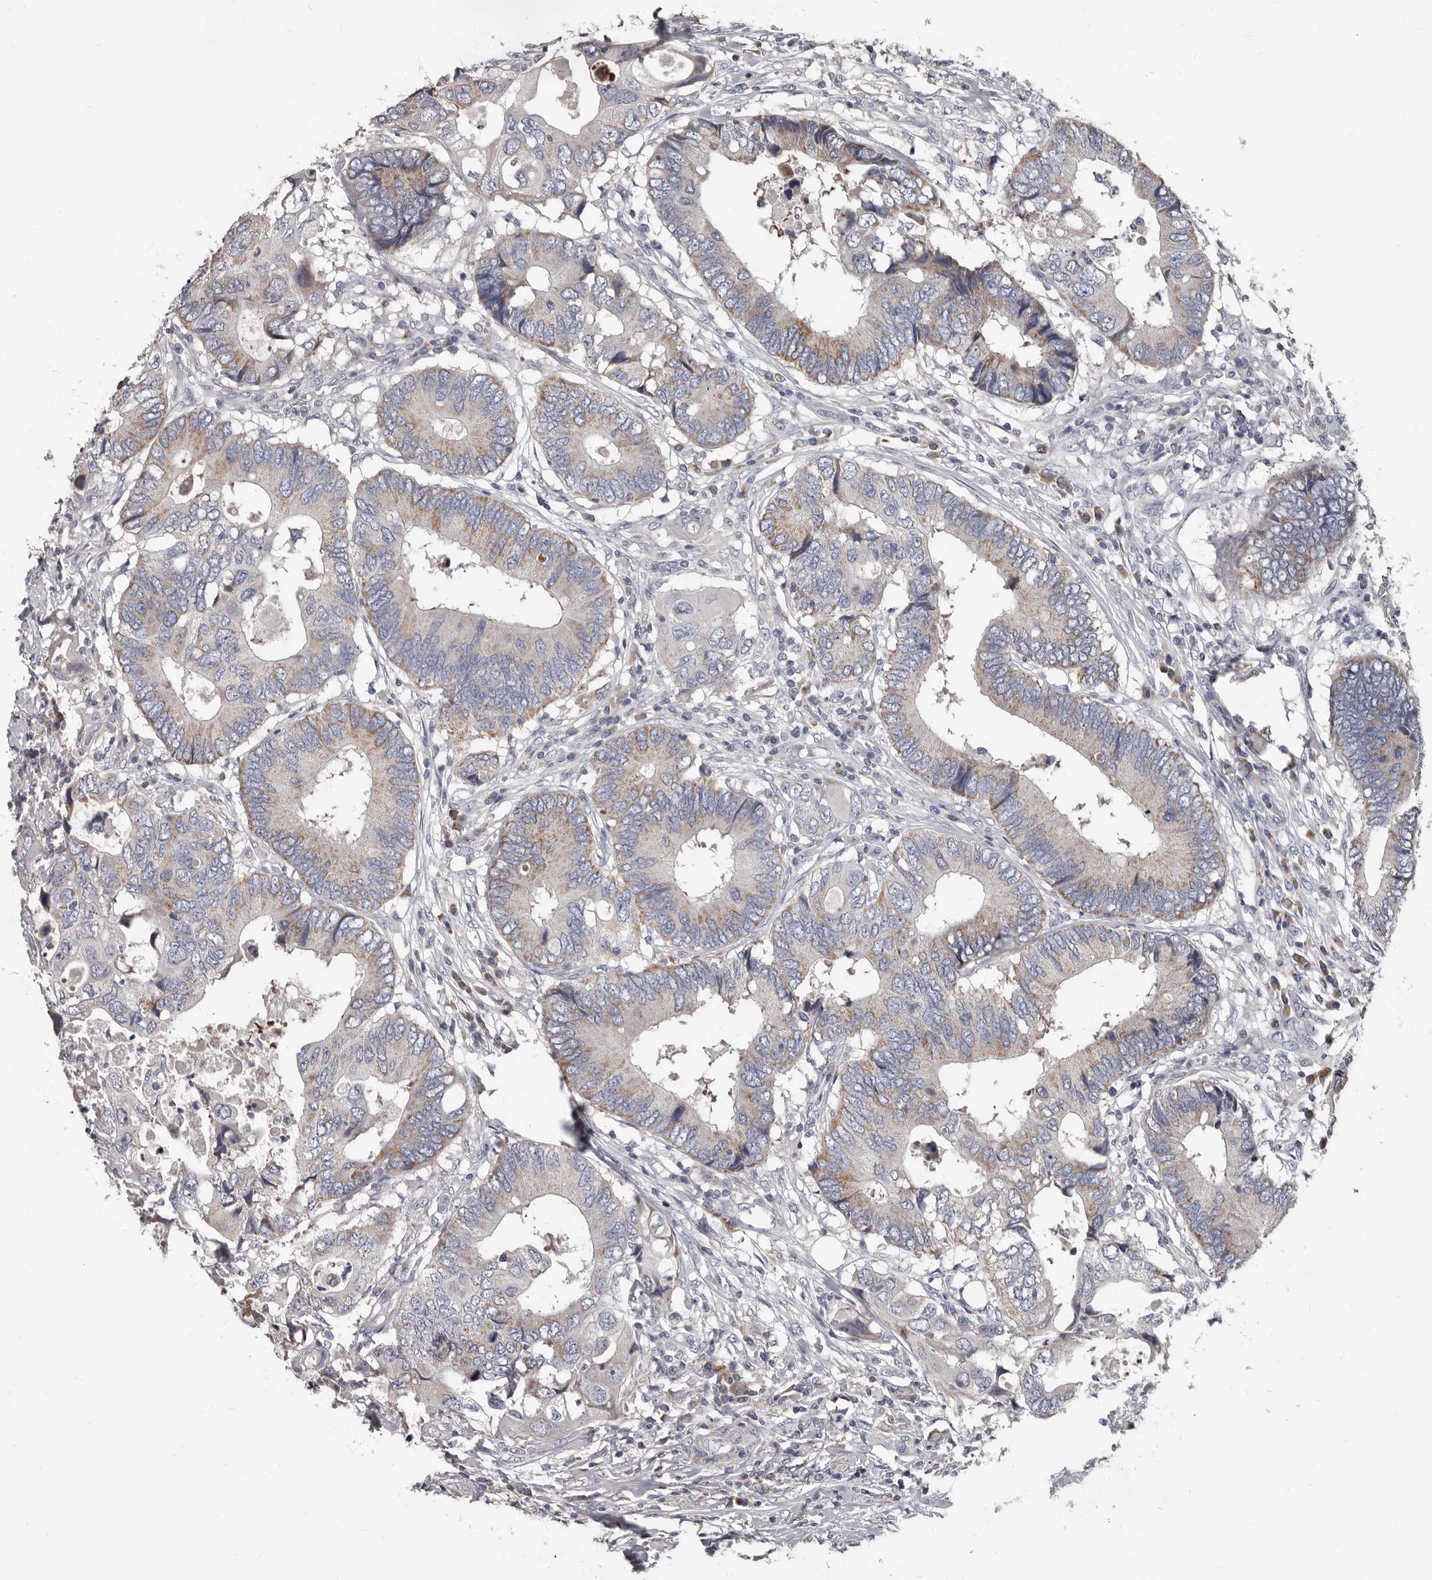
{"staining": {"intensity": "weak", "quantity": "25%-75%", "location": "cytoplasmic/membranous"}, "tissue": "colorectal cancer", "cell_type": "Tumor cells", "image_type": "cancer", "snomed": [{"axis": "morphology", "description": "Adenocarcinoma, NOS"}, {"axis": "topography", "description": "Colon"}], "caption": "This micrograph shows immunohistochemistry staining of human colorectal adenocarcinoma, with low weak cytoplasmic/membranous positivity in approximately 25%-75% of tumor cells.", "gene": "ALDH5A1", "patient": {"sex": "male", "age": 71}}